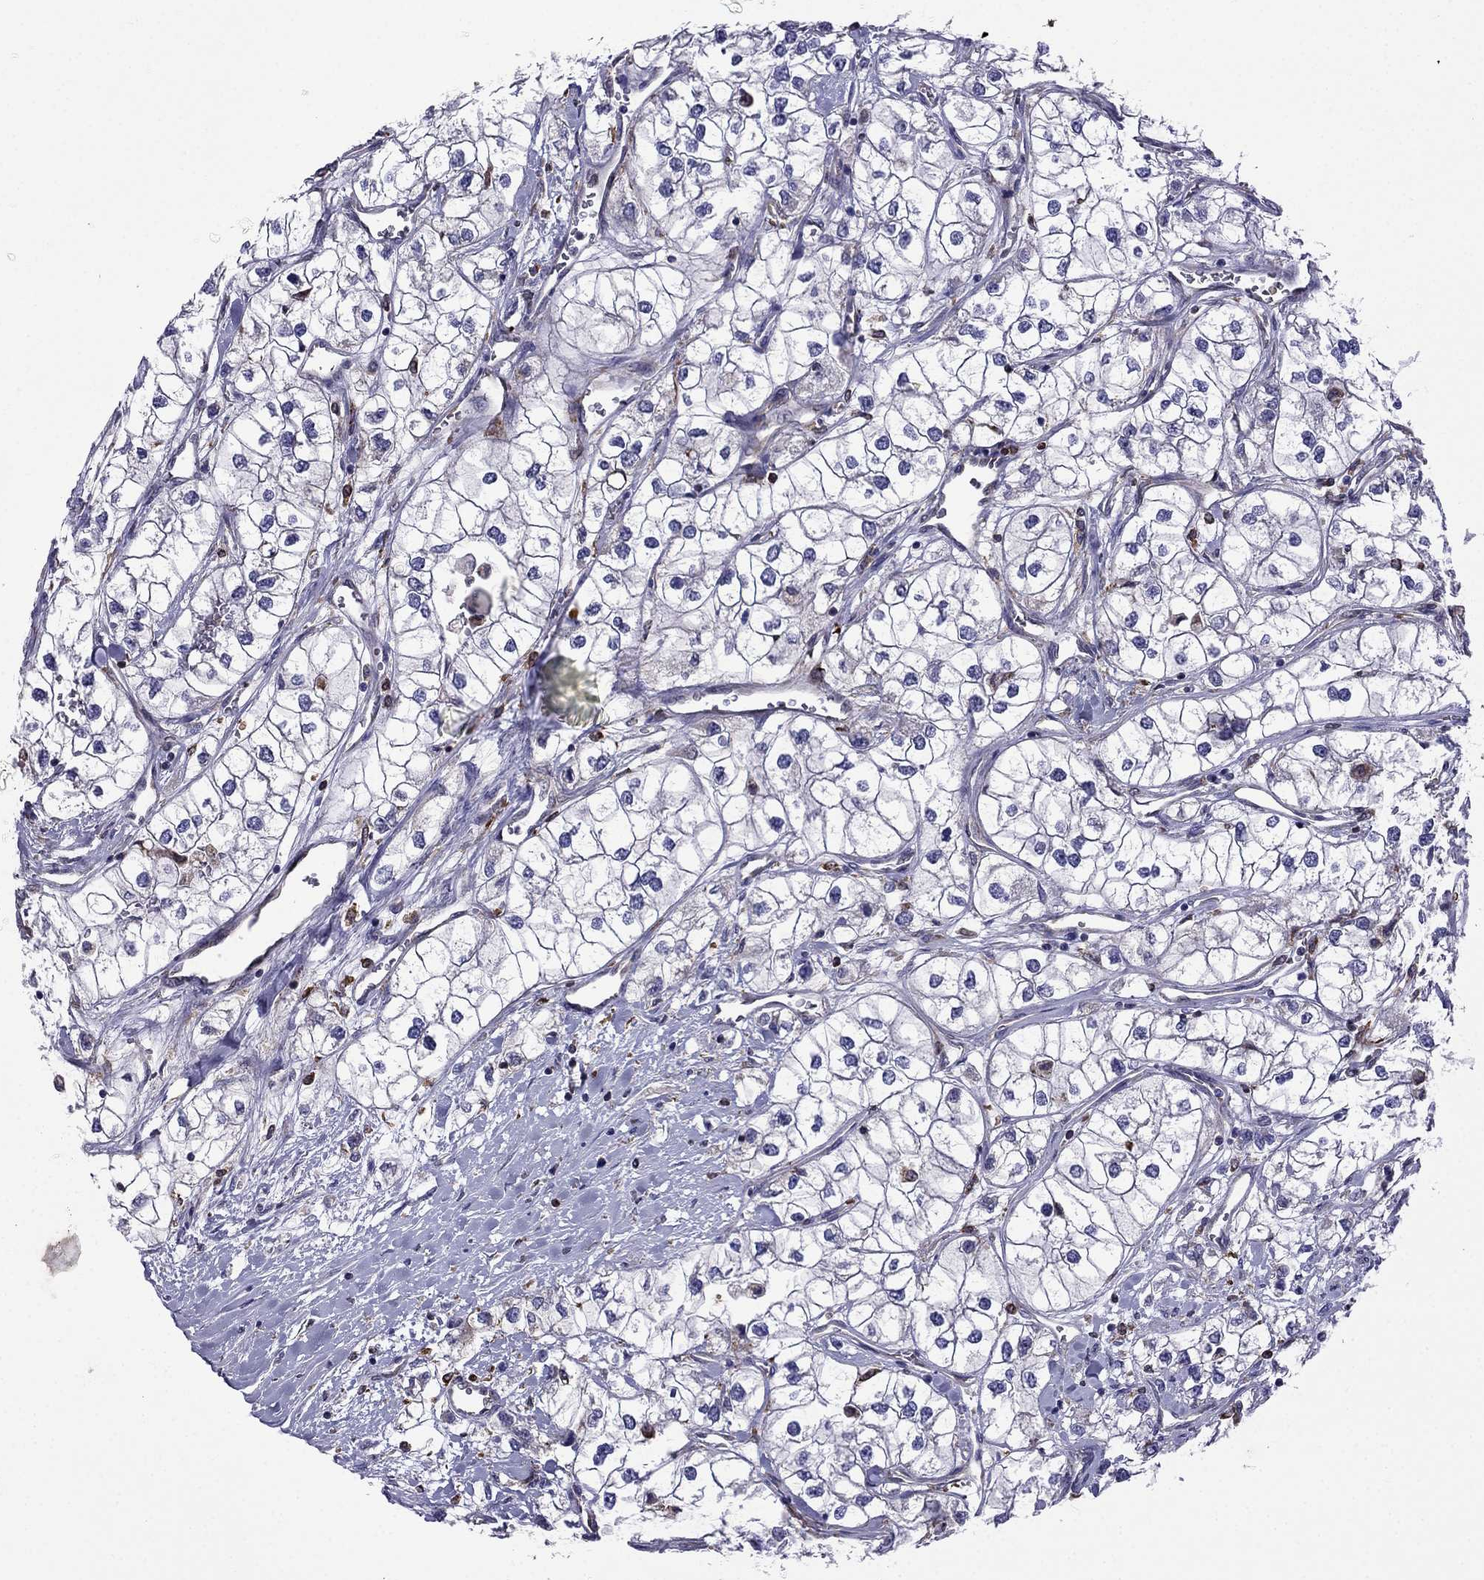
{"staining": {"intensity": "moderate", "quantity": "<25%", "location": "cytoplasmic/membranous"}, "tissue": "renal cancer", "cell_type": "Tumor cells", "image_type": "cancer", "snomed": [{"axis": "morphology", "description": "Adenocarcinoma, NOS"}, {"axis": "topography", "description": "Kidney"}], "caption": "Adenocarcinoma (renal) stained with a brown dye reveals moderate cytoplasmic/membranous positive positivity in about <25% of tumor cells.", "gene": "GNAL", "patient": {"sex": "male", "age": 59}}